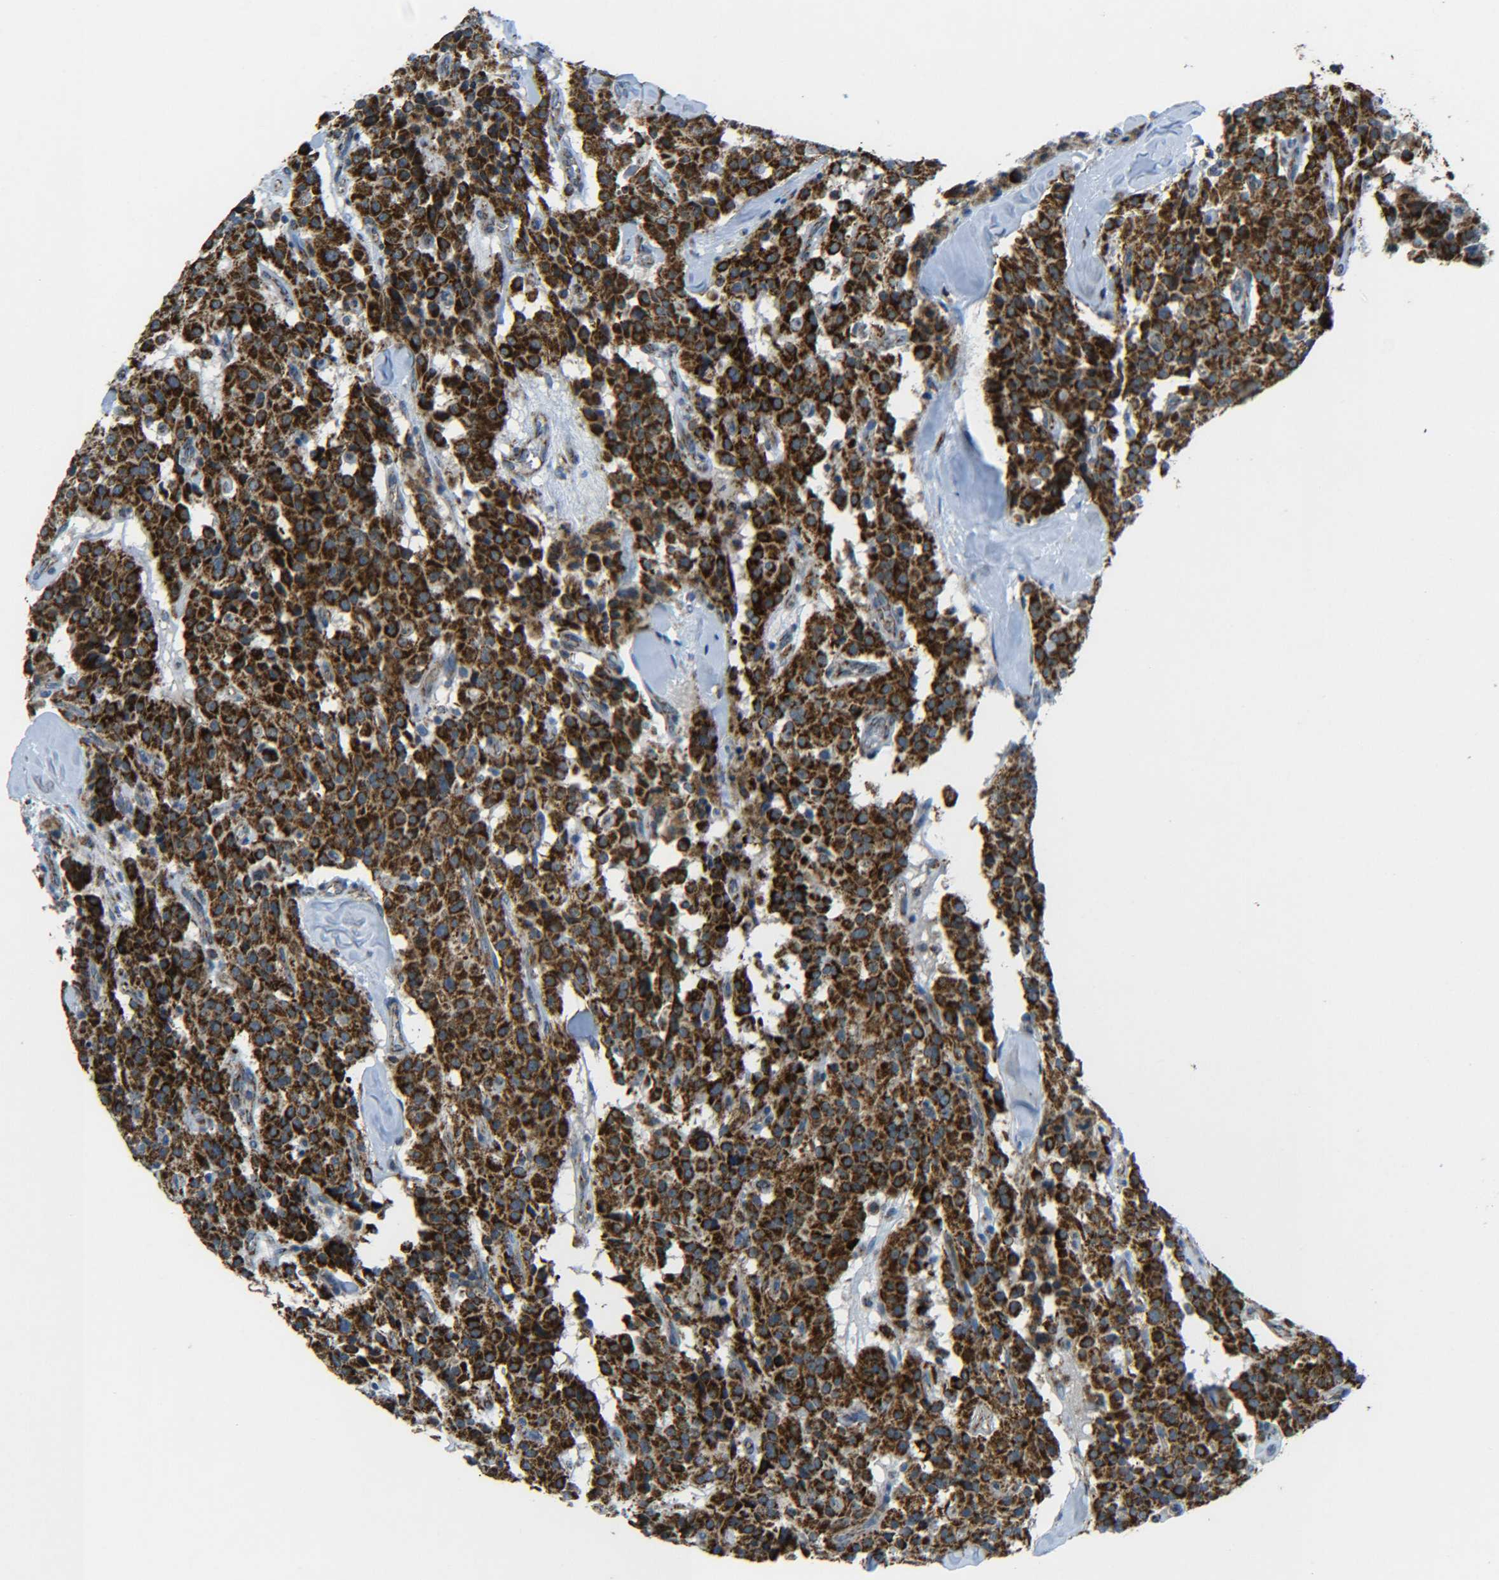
{"staining": {"intensity": "strong", "quantity": ">75%", "location": "cytoplasmic/membranous"}, "tissue": "carcinoid", "cell_type": "Tumor cells", "image_type": "cancer", "snomed": [{"axis": "morphology", "description": "Carcinoid, malignant, NOS"}, {"axis": "topography", "description": "Lung"}], "caption": "Immunohistochemical staining of malignant carcinoid demonstrates high levels of strong cytoplasmic/membranous protein staining in about >75% of tumor cells.", "gene": "CYB5R1", "patient": {"sex": "male", "age": 30}}